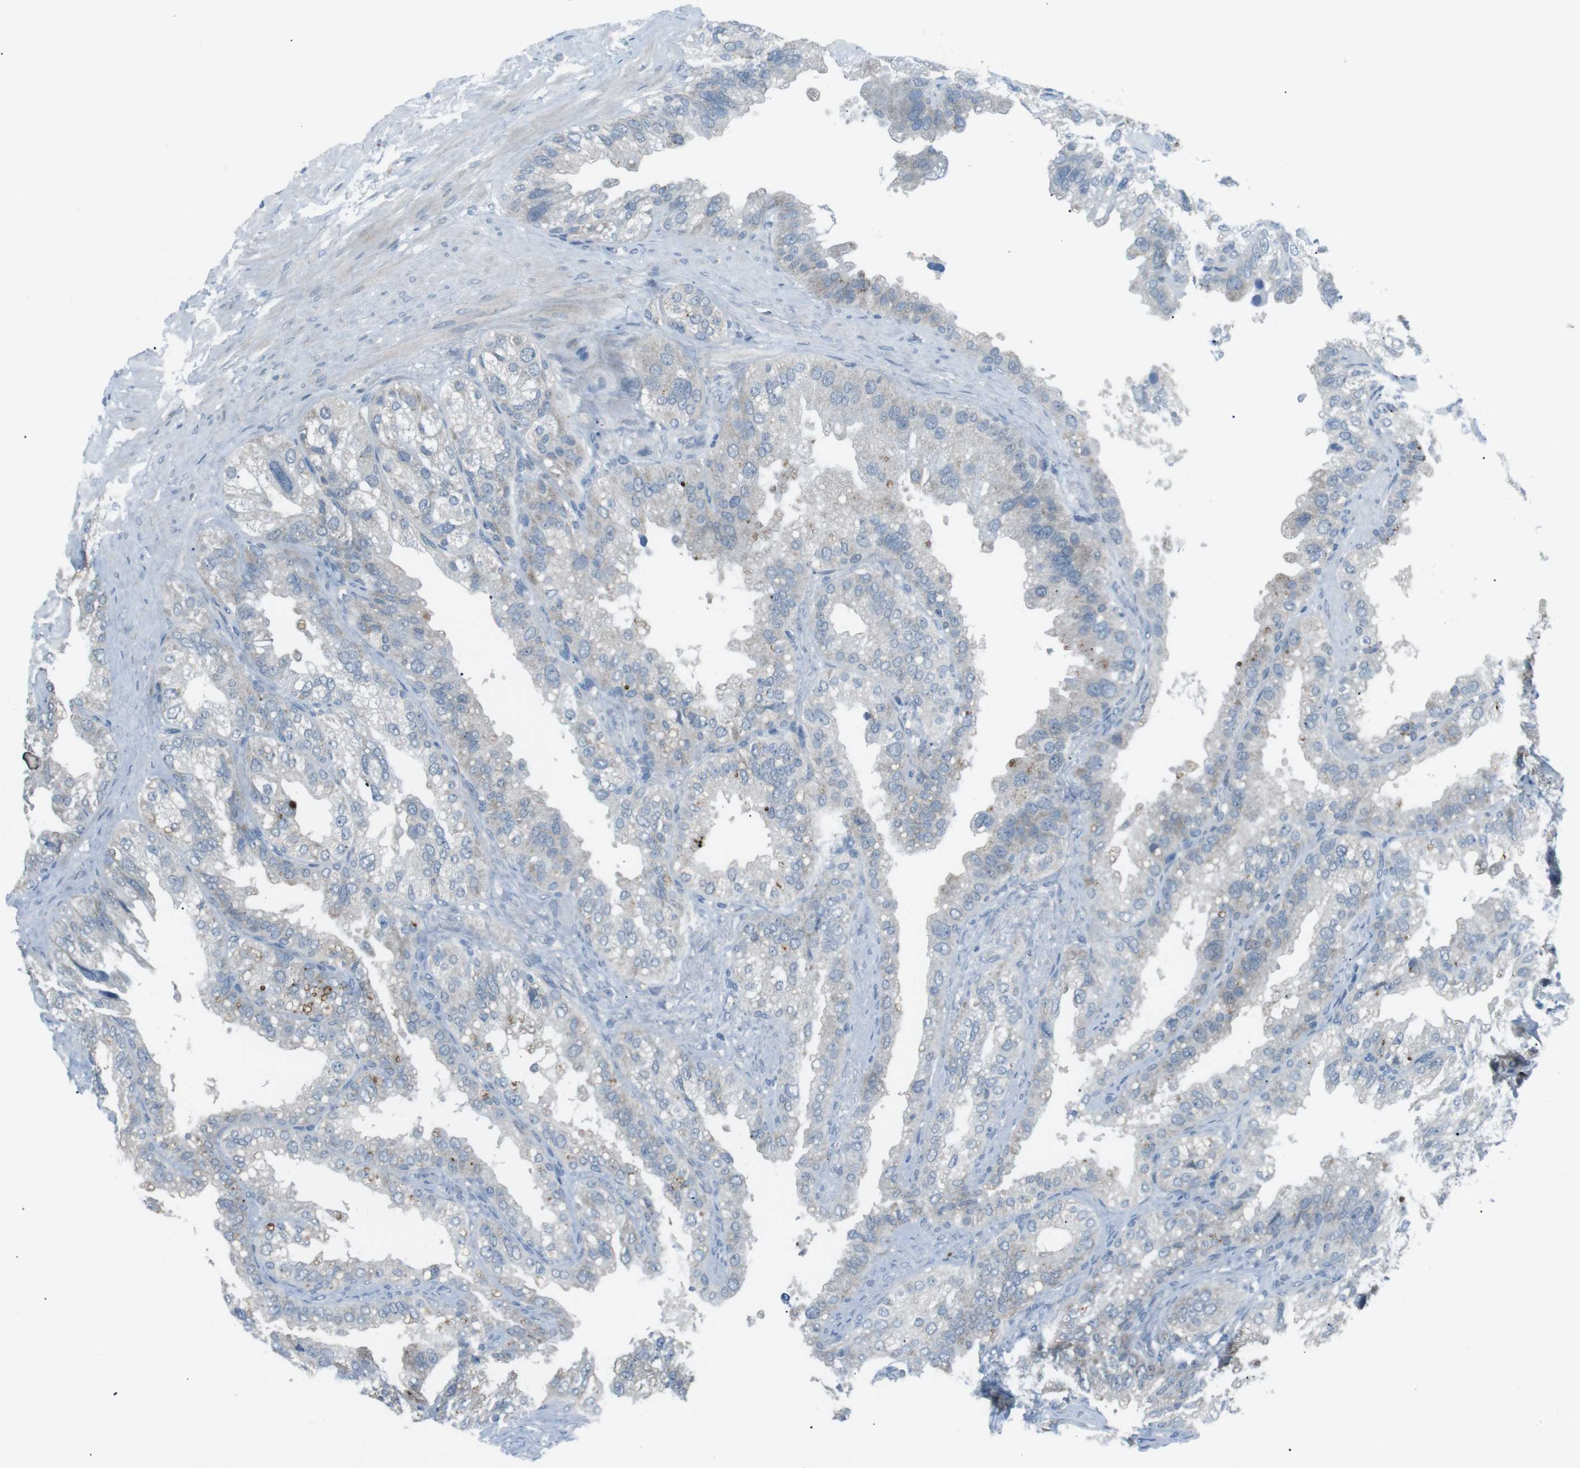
{"staining": {"intensity": "moderate", "quantity": "25%-75%", "location": "cytoplasmic/membranous"}, "tissue": "seminal vesicle", "cell_type": "Glandular cells", "image_type": "normal", "snomed": [{"axis": "morphology", "description": "Normal tissue, NOS"}, {"axis": "topography", "description": "Seminal veicle"}], "caption": "The micrograph exhibits staining of benign seminal vesicle, revealing moderate cytoplasmic/membranous protein staining (brown color) within glandular cells. The protein of interest is shown in brown color, while the nuclei are stained blue.", "gene": "FCRLA", "patient": {"sex": "male", "age": 68}}